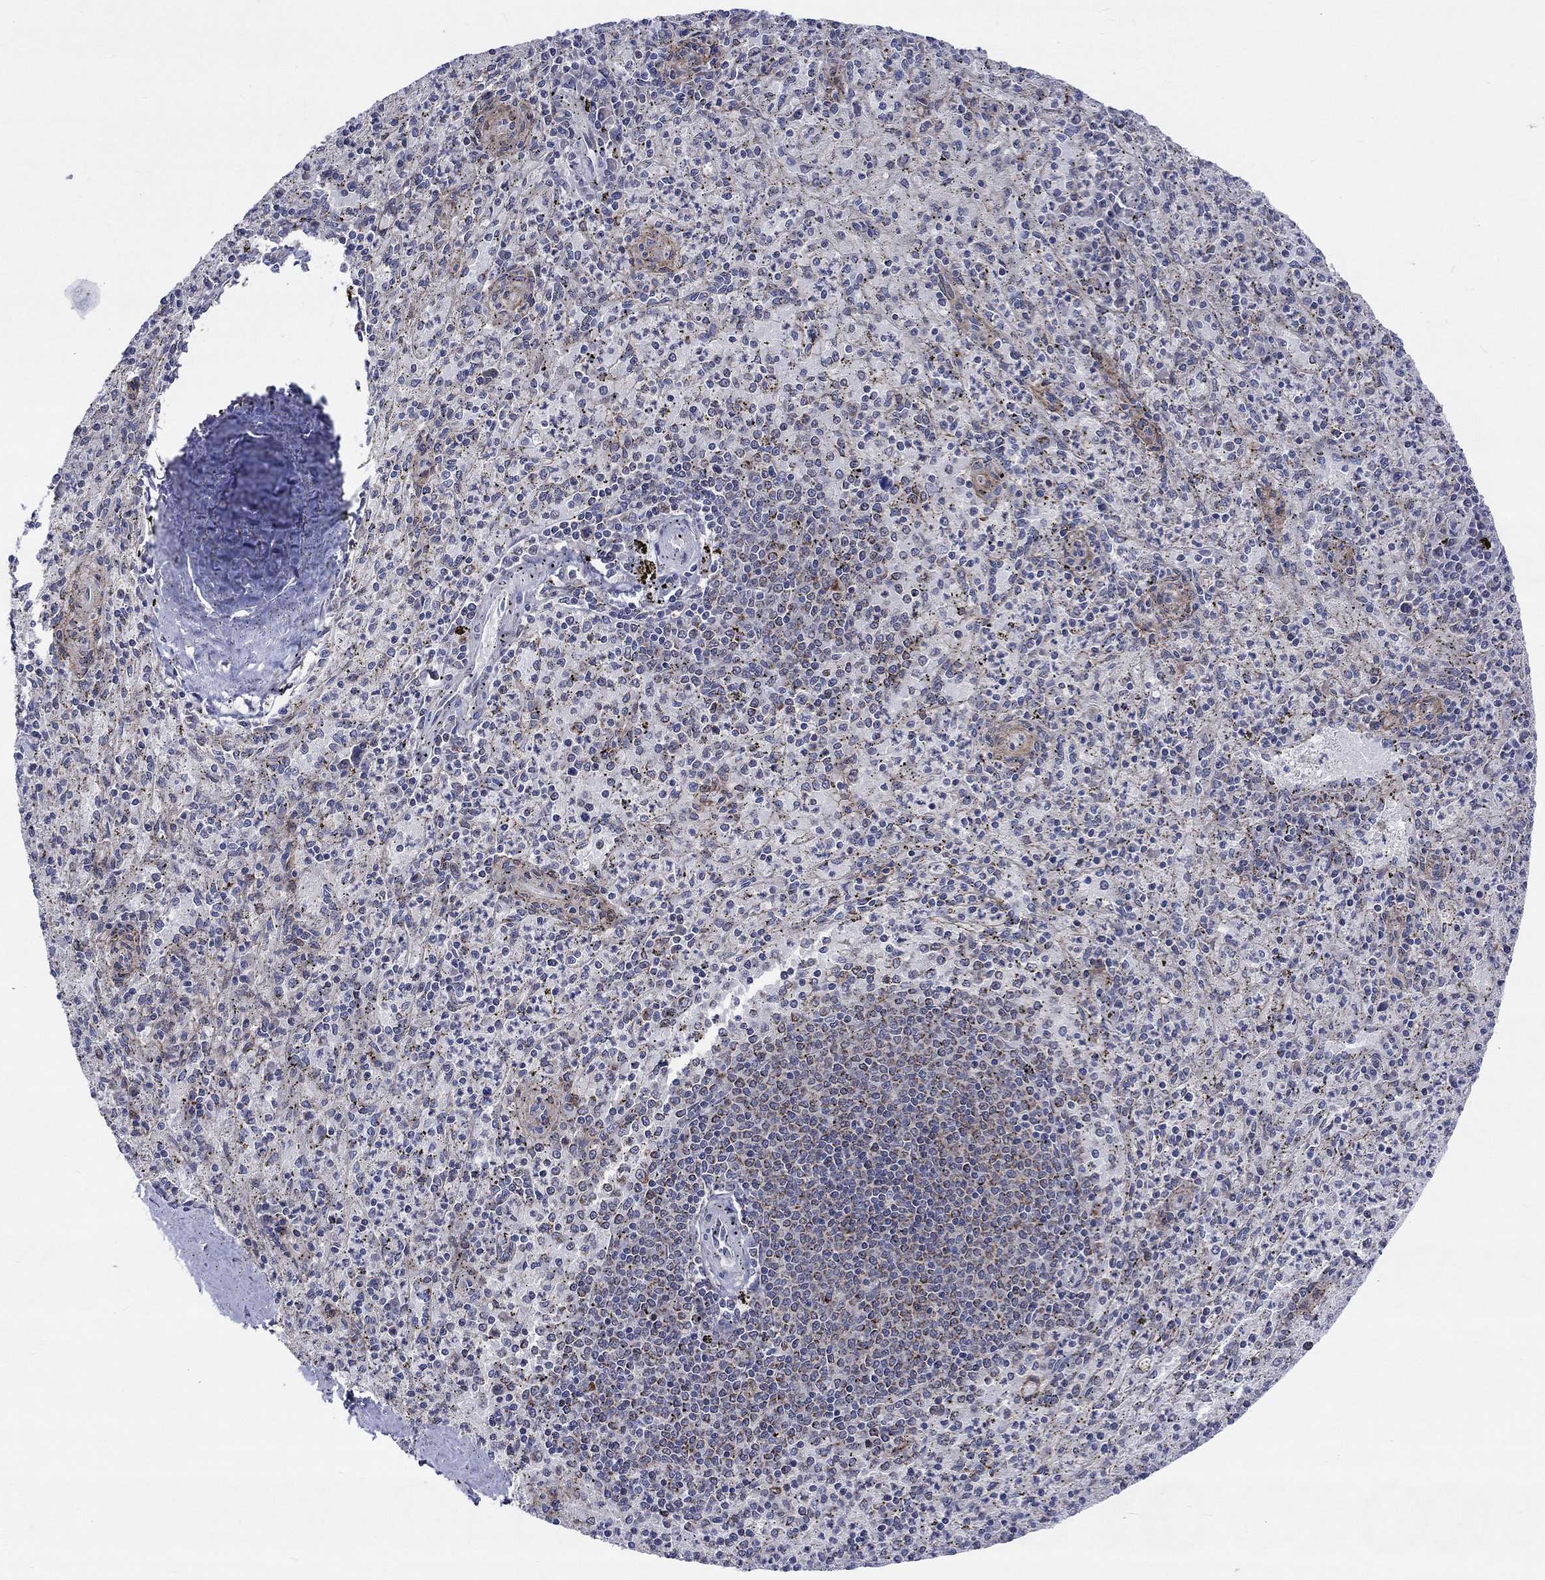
{"staining": {"intensity": "moderate", "quantity": "<25%", "location": "cytoplasmic/membranous"}, "tissue": "spleen", "cell_type": "Cells in red pulp", "image_type": "normal", "snomed": [{"axis": "morphology", "description": "Normal tissue, NOS"}, {"axis": "topography", "description": "Spleen"}], "caption": "A brown stain highlights moderate cytoplasmic/membranous staining of a protein in cells in red pulp of normal spleen. The staining is performed using DAB brown chromogen to label protein expression. The nuclei are counter-stained blue using hematoxylin.", "gene": "SLC35F2", "patient": {"sex": "male", "age": 60}}